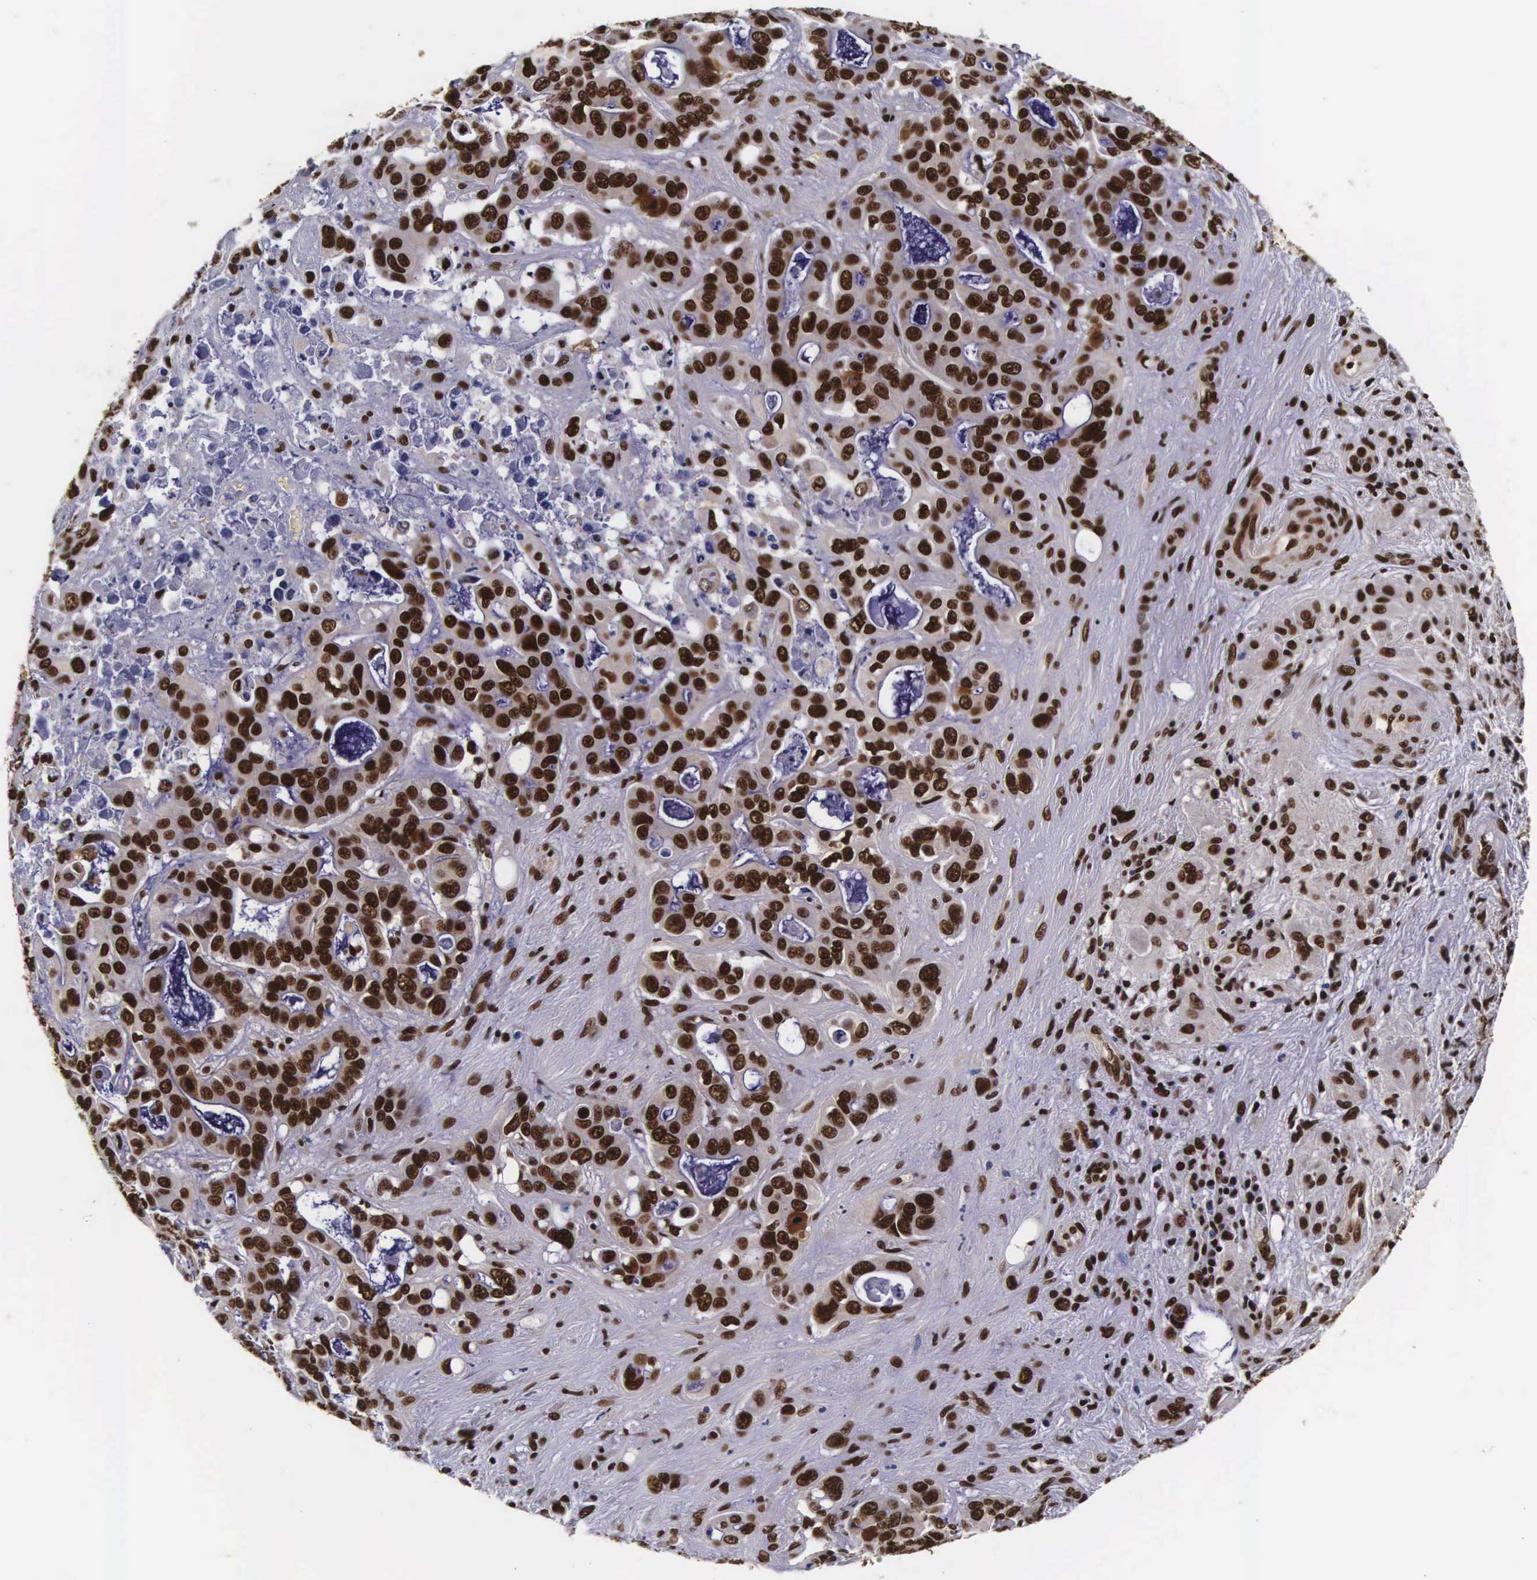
{"staining": {"intensity": "strong", "quantity": ">75%", "location": "nuclear"}, "tissue": "liver cancer", "cell_type": "Tumor cells", "image_type": "cancer", "snomed": [{"axis": "morphology", "description": "Cholangiocarcinoma"}, {"axis": "topography", "description": "Liver"}], "caption": "Liver cancer tissue demonstrates strong nuclear expression in about >75% of tumor cells (IHC, brightfield microscopy, high magnification).", "gene": "PABPN1", "patient": {"sex": "female", "age": 79}}